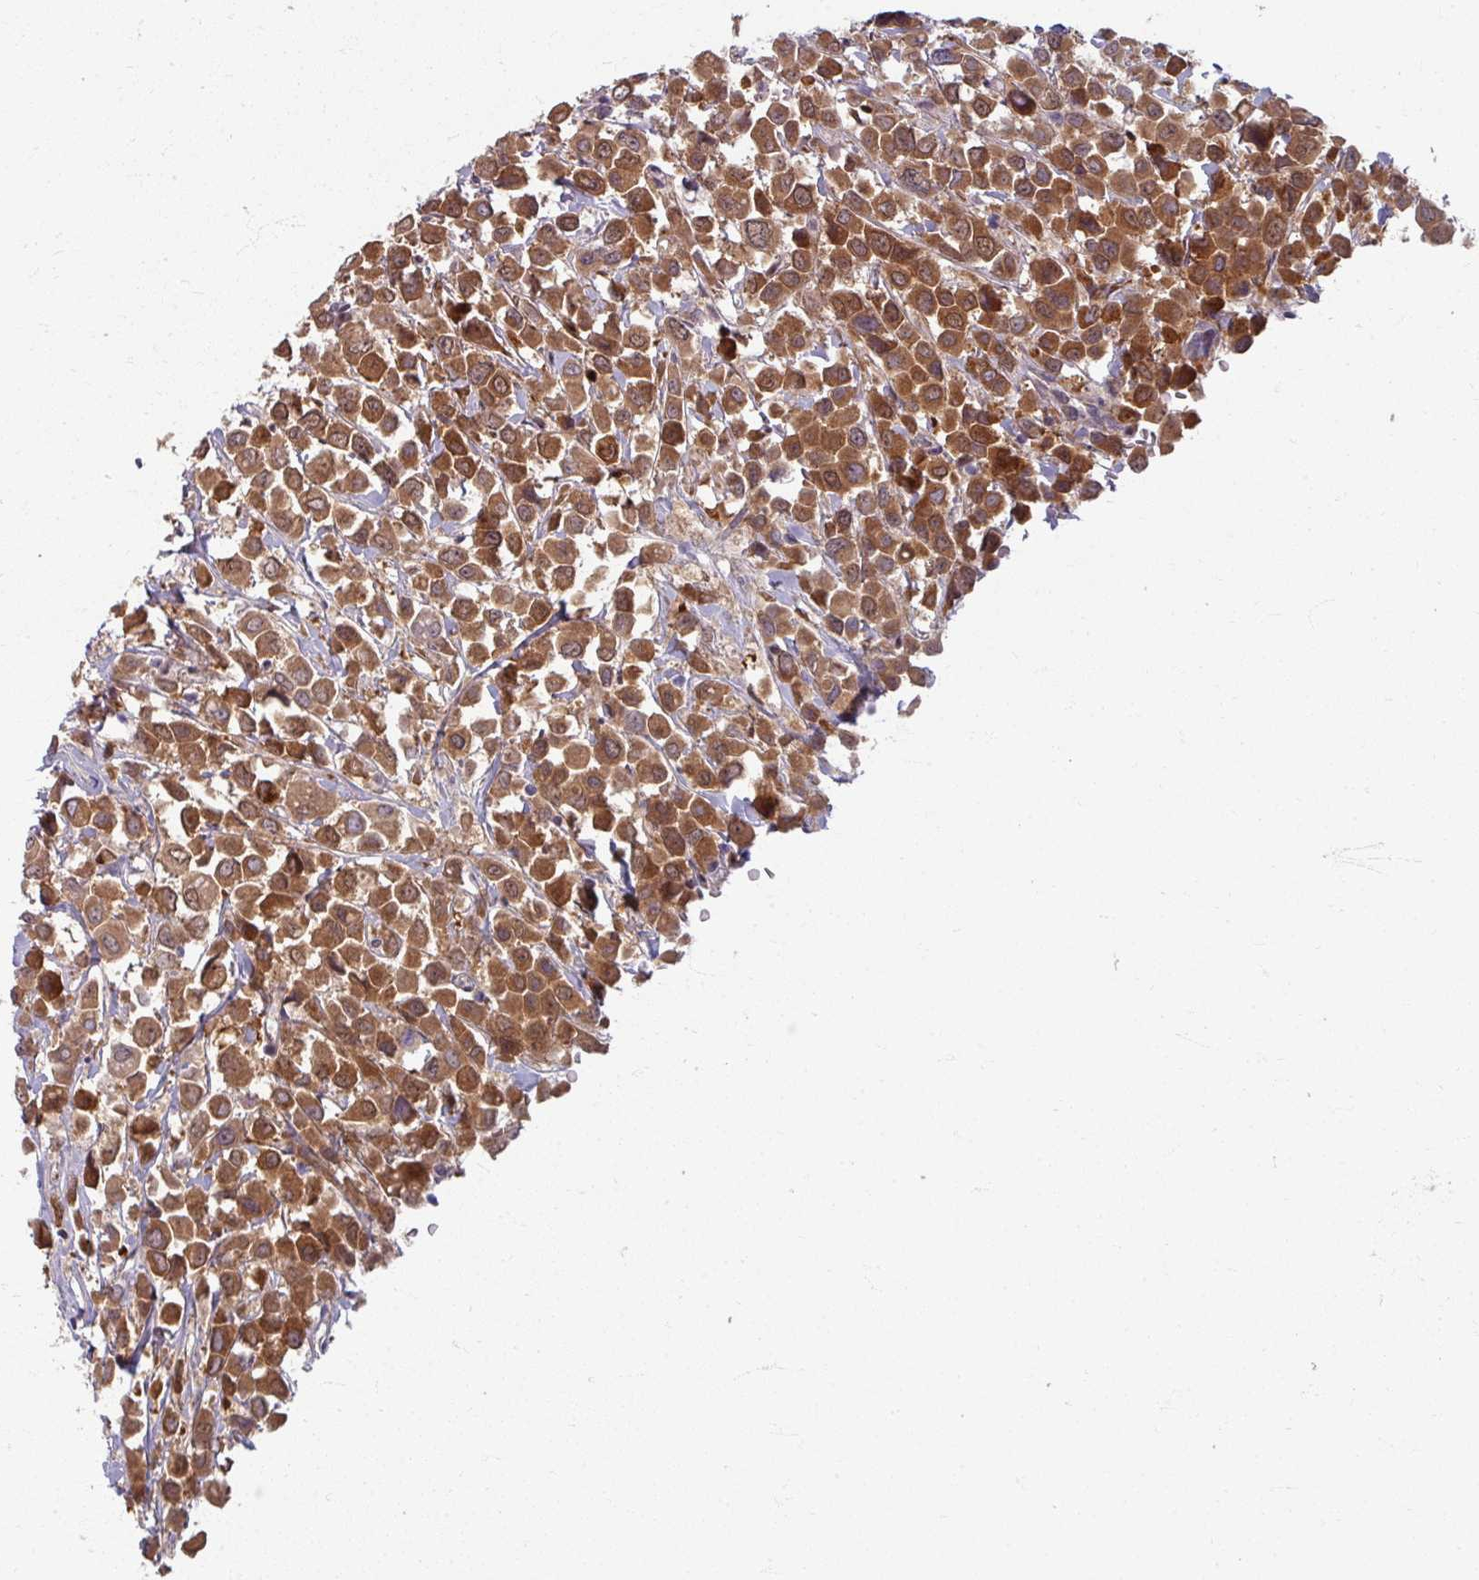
{"staining": {"intensity": "strong", "quantity": ">75%", "location": "cytoplasmic/membranous"}, "tissue": "breast cancer", "cell_type": "Tumor cells", "image_type": "cancer", "snomed": [{"axis": "morphology", "description": "Duct carcinoma"}, {"axis": "topography", "description": "Breast"}], "caption": "Invasive ductal carcinoma (breast) stained with DAB IHC exhibits high levels of strong cytoplasmic/membranous positivity in approximately >75% of tumor cells.", "gene": "KLC3", "patient": {"sex": "female", "age": 61}}